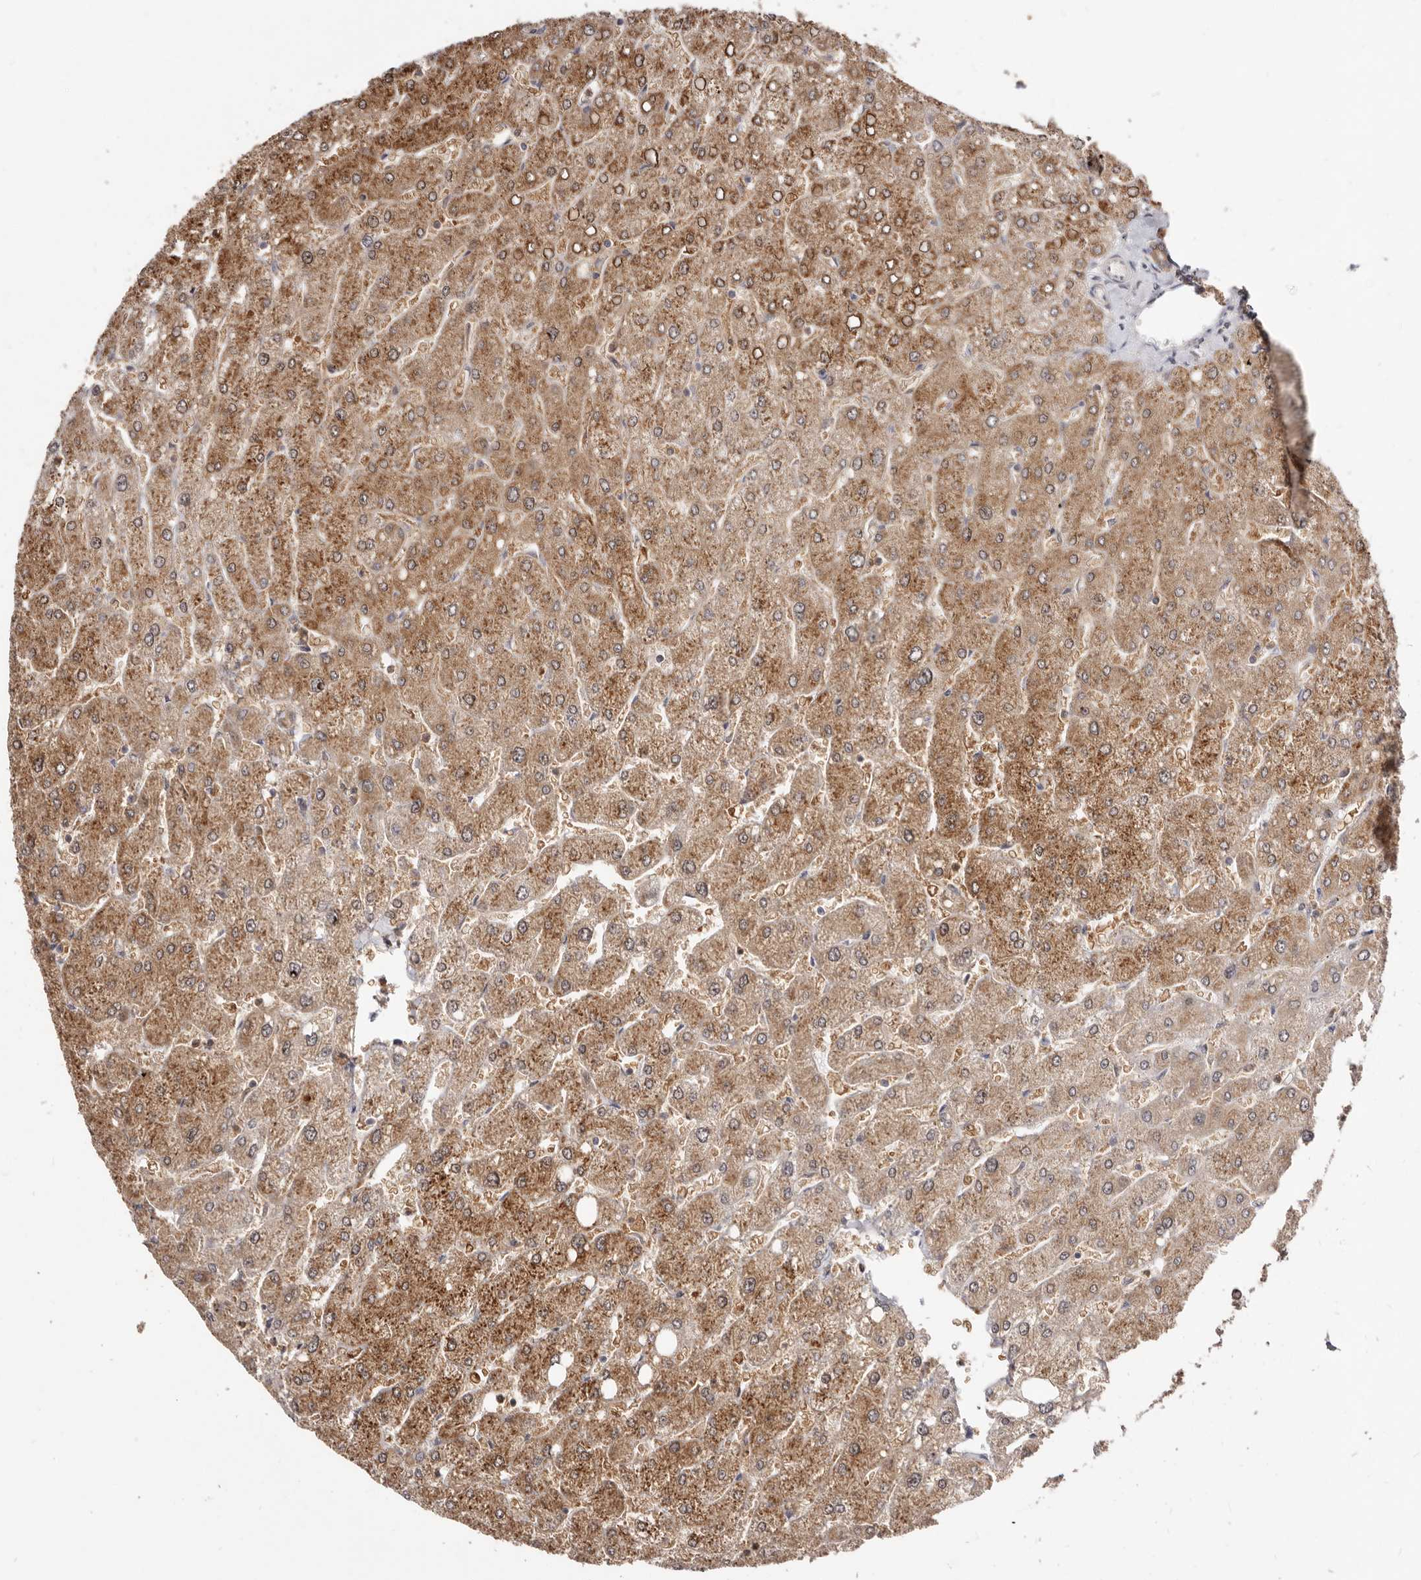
{"staining": {"intensity": "moderate", "quantity": ">75%", "location": "cytoplasmic/membranous"}, "tissue": "liver", "cell_type": "Cholangiocytes", "image_type": "normal", "snomed": [{"axis": "morphology", "description": "Normal tissue, NOS"}, {"axis": "topography", "description": "Liver"}], "caption": "Immunohistochemistry histopathology image of normal human liver stained for a protein (brown), which demonstrates medium levels of moderate cytoplasmic/membranous positivity in approximately >75% of cholangiocytes.", "gene": "TC2N", "patient": {"sex": "male", "age": 55}}